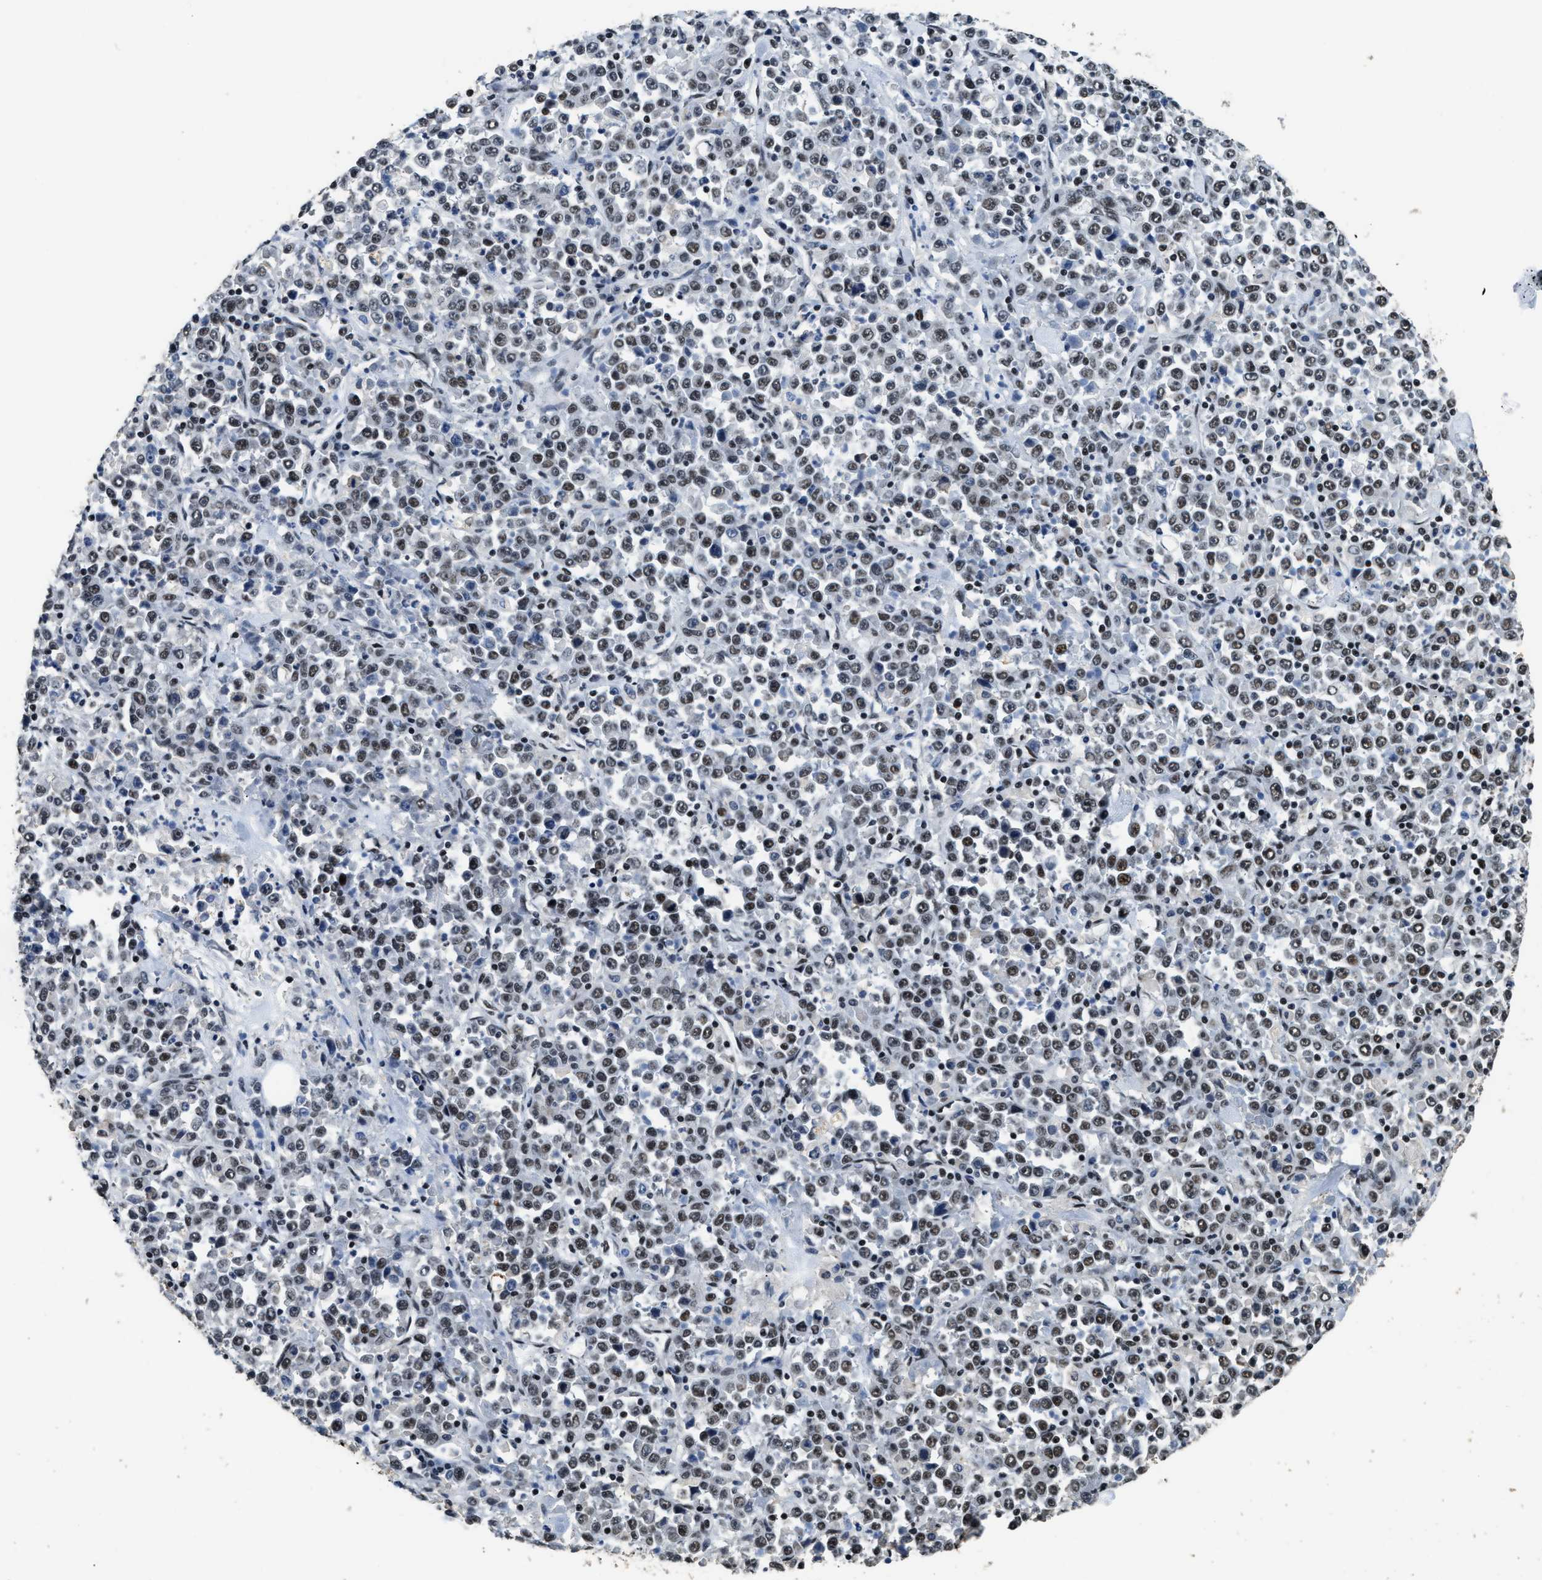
{"staining": {"intensity": "weak", "quantity": ">75%", "location": "nuclear"}, "tissue": "stomach cancer", "cell_type": "Tumor cells", "image_type": "cancer", "snomed": [{"axis": "morphology", "description": "Normal tissue, NOS"}, {"axis": "morphology", "description": "Adenocarcinoma, NOS"}, {"axis": "topography", "description": "Stomach, upper"}, {"axis": "topography", "description": "Stomach"}], "caption": "Stomach cancer tissue displays weak nuclear expression in approximately >75% of tumor cells, visualized by immunohistochemistry.", "gene": "RAD21", "patient": {"sex": "male", "age": 59}}